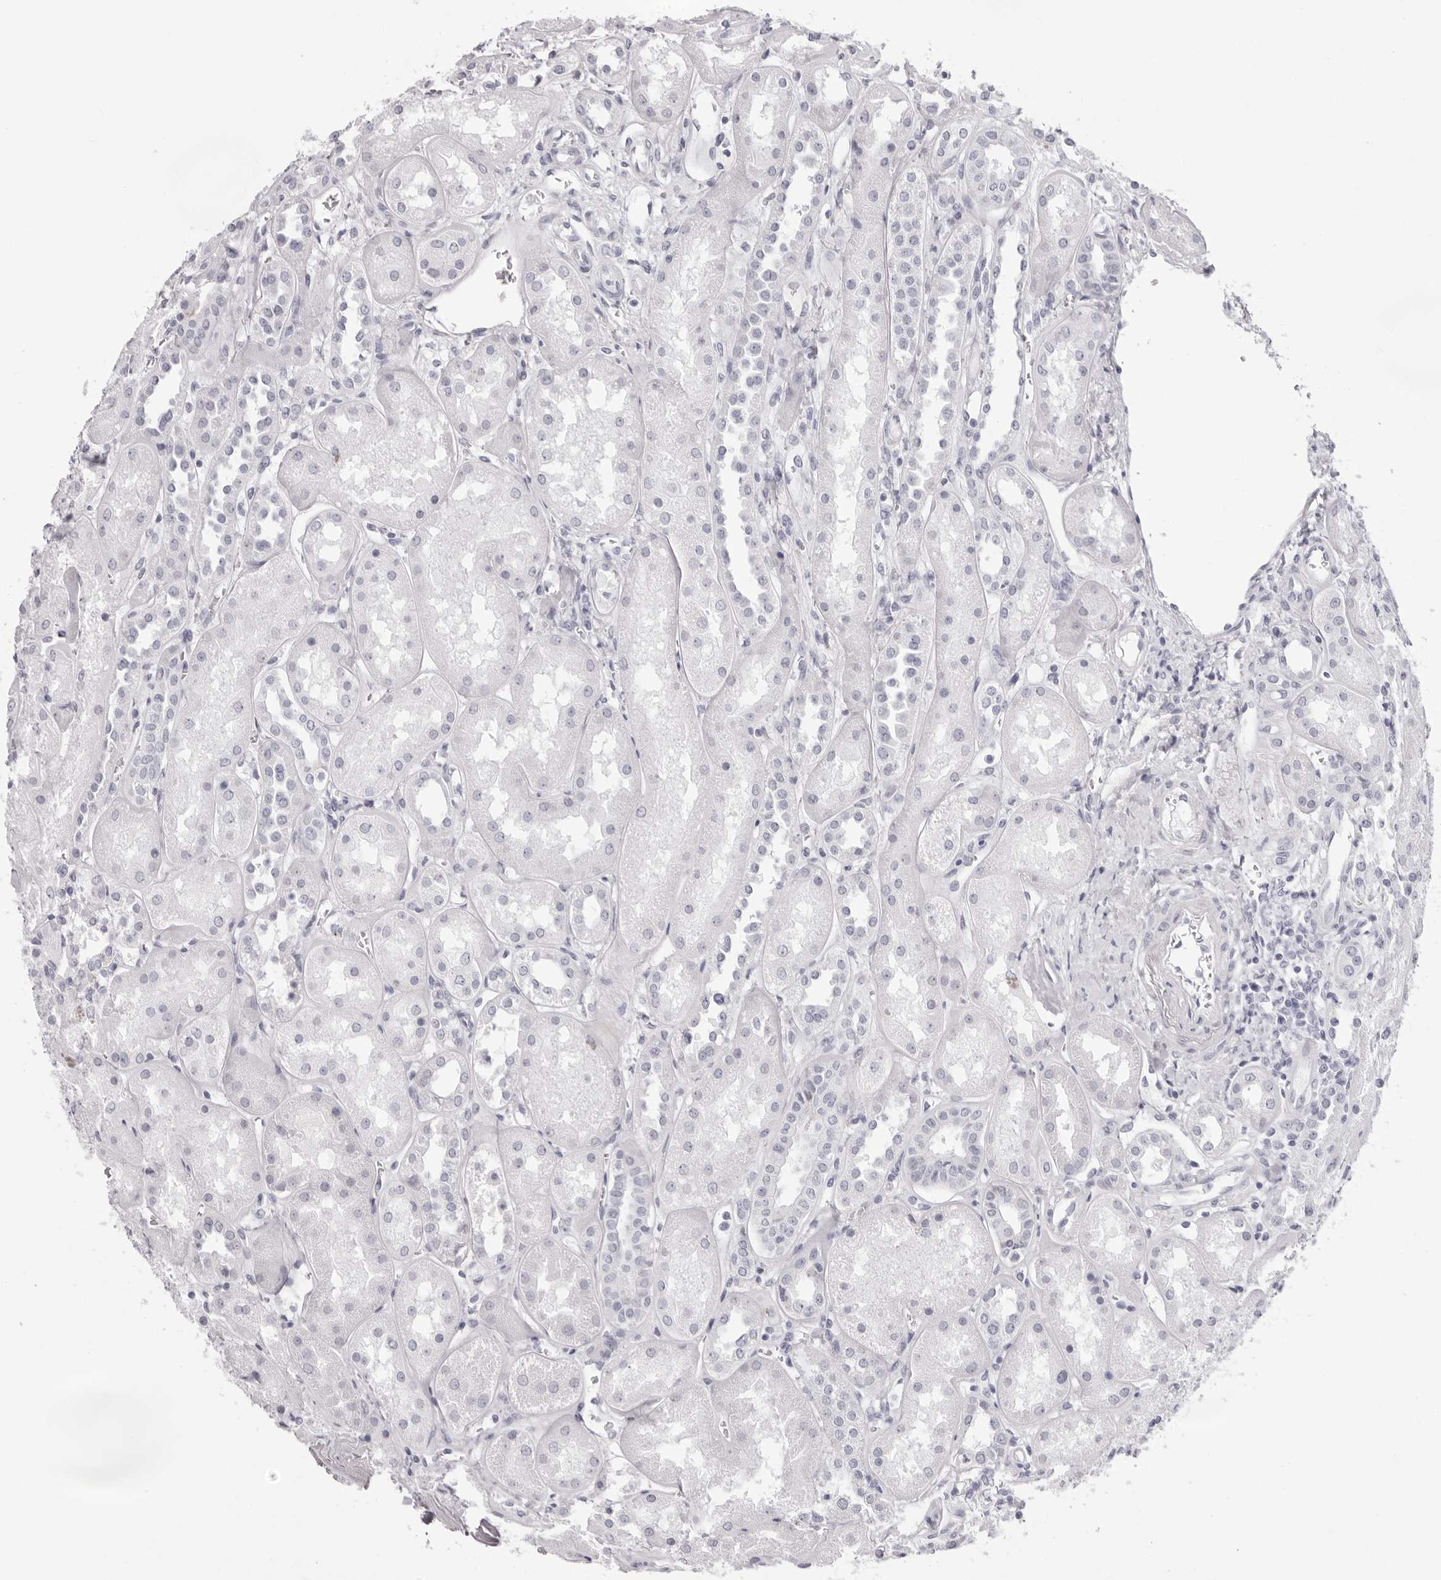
{"staining": {"intensity": "negative", "quantity": "none", "location": "none"}, "tissue": "kidney", "cell_type": "Cells in glomeruli", "image_type": "normal", "snomed": [{"axis": "morphology", "description": "Normal tissue, NOS"}, {"axis": "topography", "description": "Kidney"}], "caption": "DAB (3,3'-diaminobenzidine) immunohistochemical staining of unremarkable human kidney reveals no significant expression in cells in glomeruli.", "gene": "TMOD4", "patient": {"sex": "male", "age": 70}}